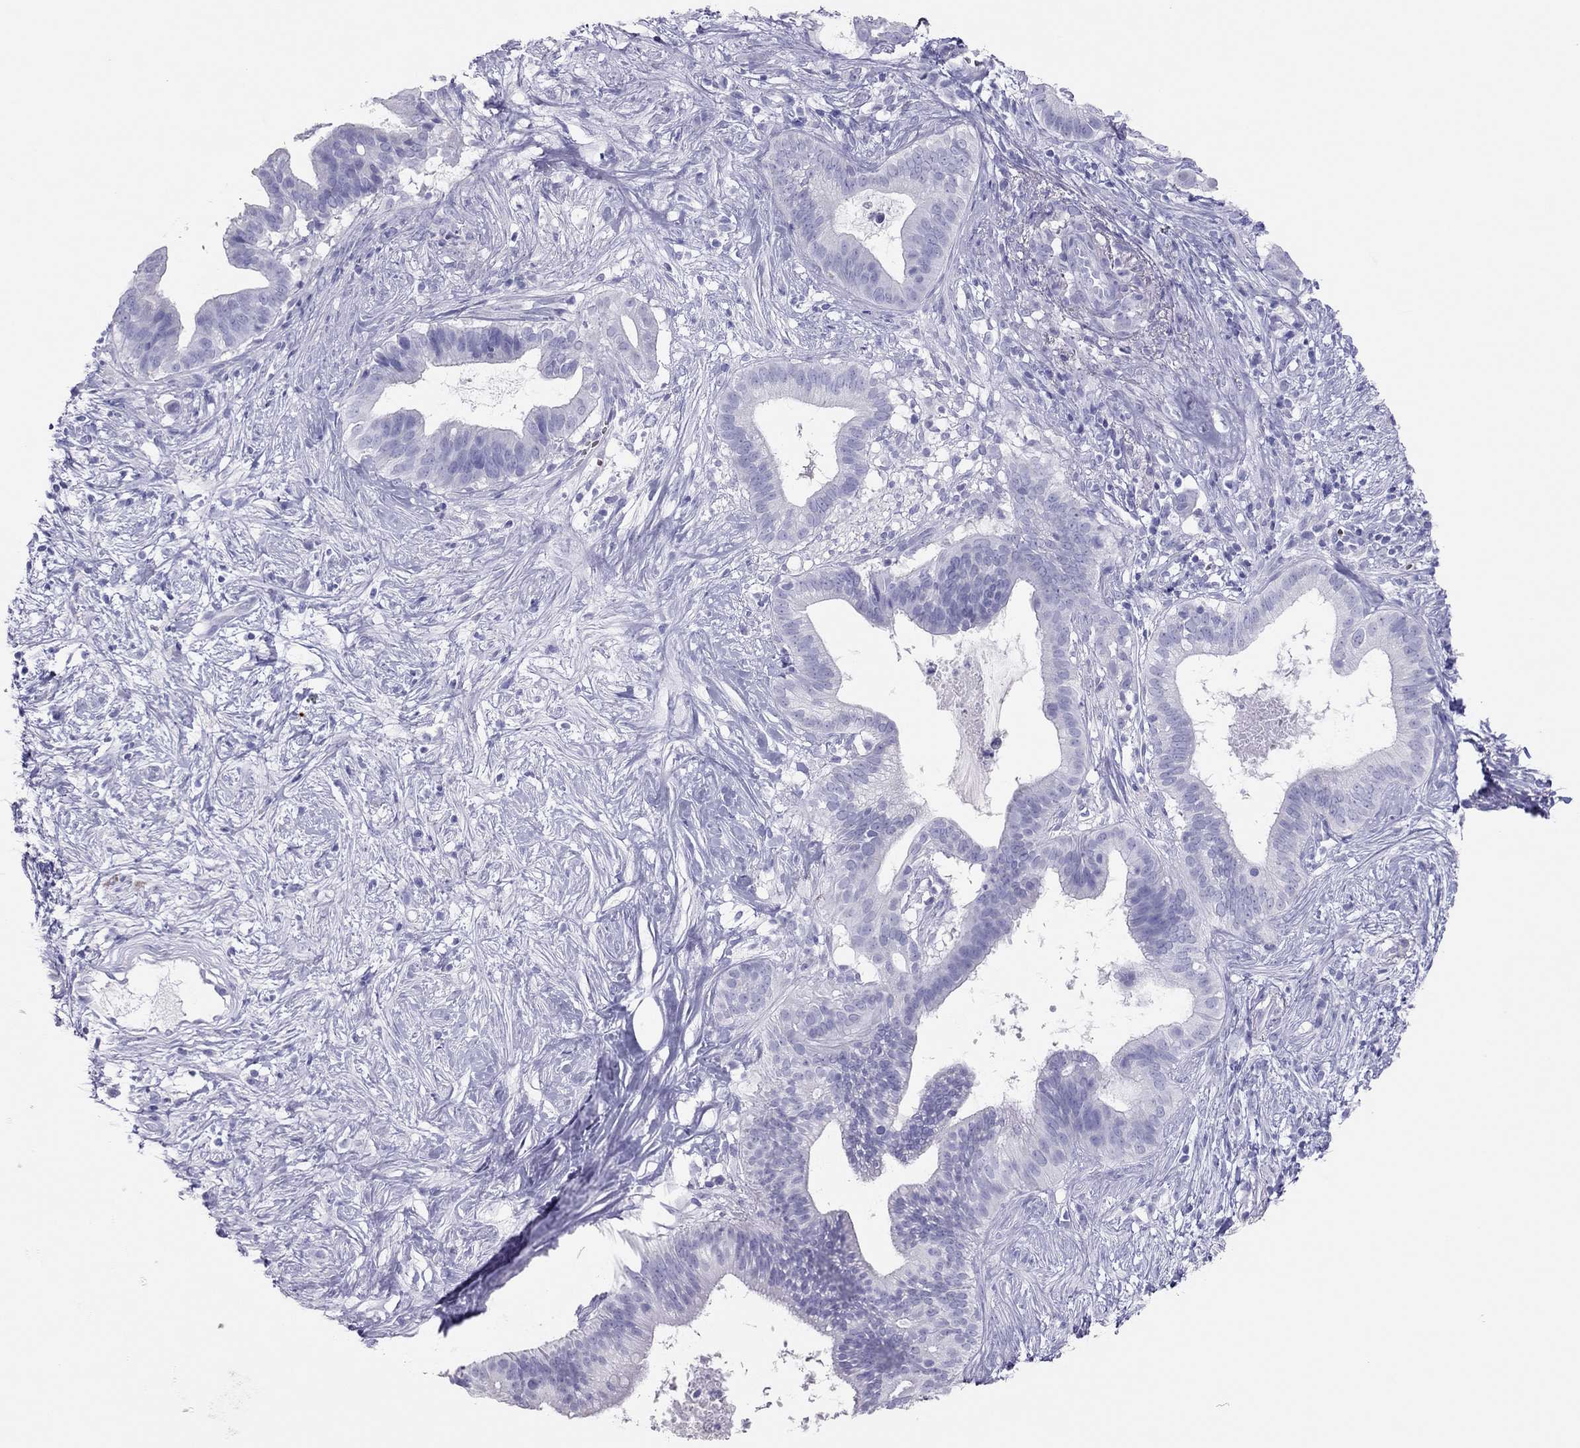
{"staining": {"intensity": "negative", "quantity": "none", "location": "none"}, "tissue": "pancreatic cancer", "cell_type": "Tumor cells", "image_type": "cancer", "snomed": [{"axis": "morphology", "description": "Adenocarcinoma, NOS"}, {"axis": "topography", "description": "Pancreas"}], "caption": "DAB immunohistochemical staining of pancreatic cancer demonstrates no significant expression in tumor cells.", "gene": "TSHB", "patient": {"sex": "male", "age": 61}}